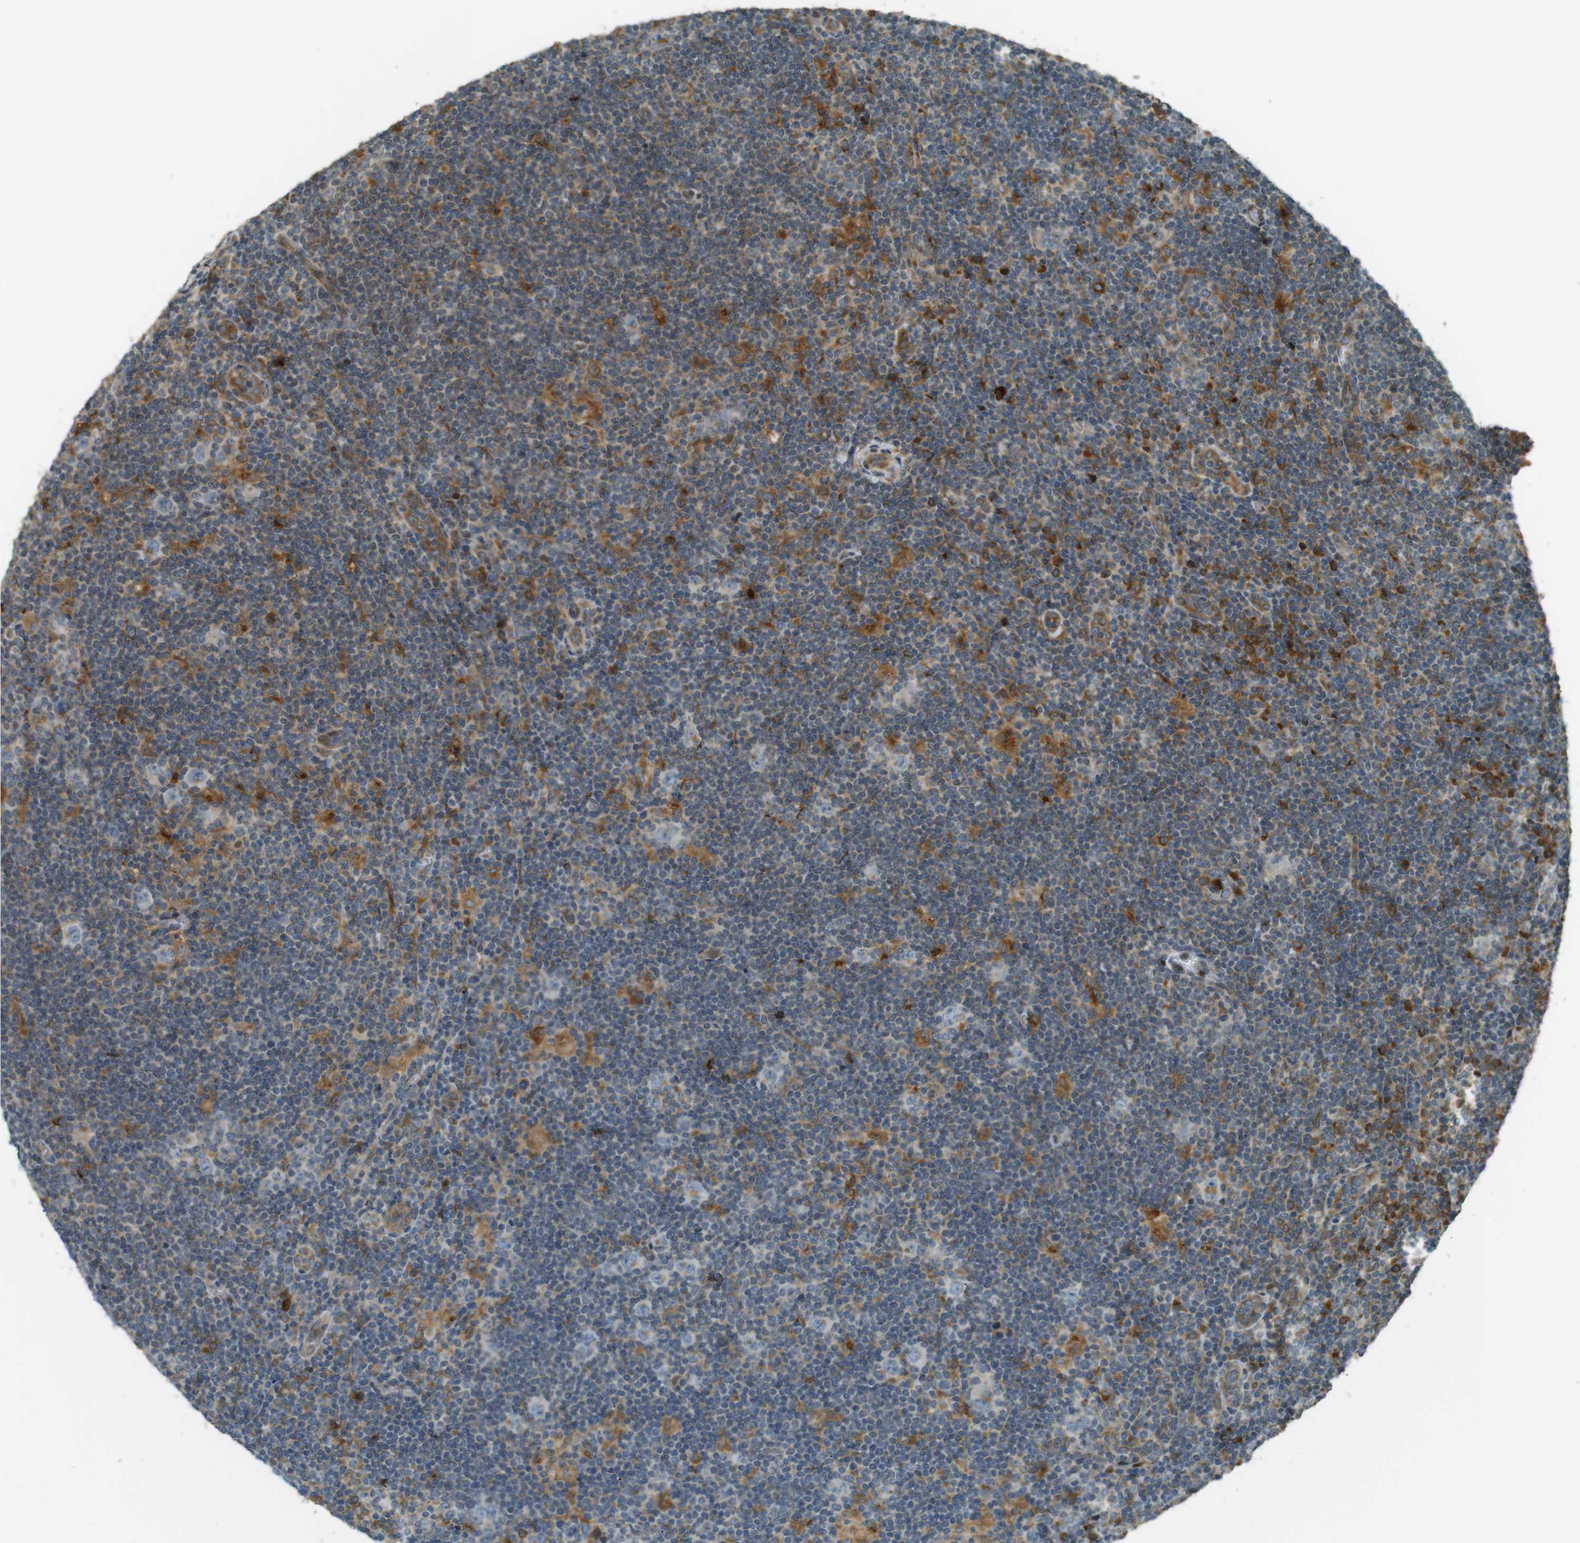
{"staining": {"intensity": "weak", "quantity": "<25%", "location": "cytoplasmic/membranous"}, "tissue": "lymphoma", "cell_type": "Tumor cells", "image_type": "cancer", "snomed": [{"axis": "morphology", "description": "Hodgkin's disease, NOS"}, {"axis": "topography", "description": "Lymph node"}], "caption": "Hodgkin's disease was stained to show a protein in brown. There is no significant staining in tumor cells. Nuclei are stained in blue.", "gene": "TMED4", "patient": {"sex": "female", "age": 57}}